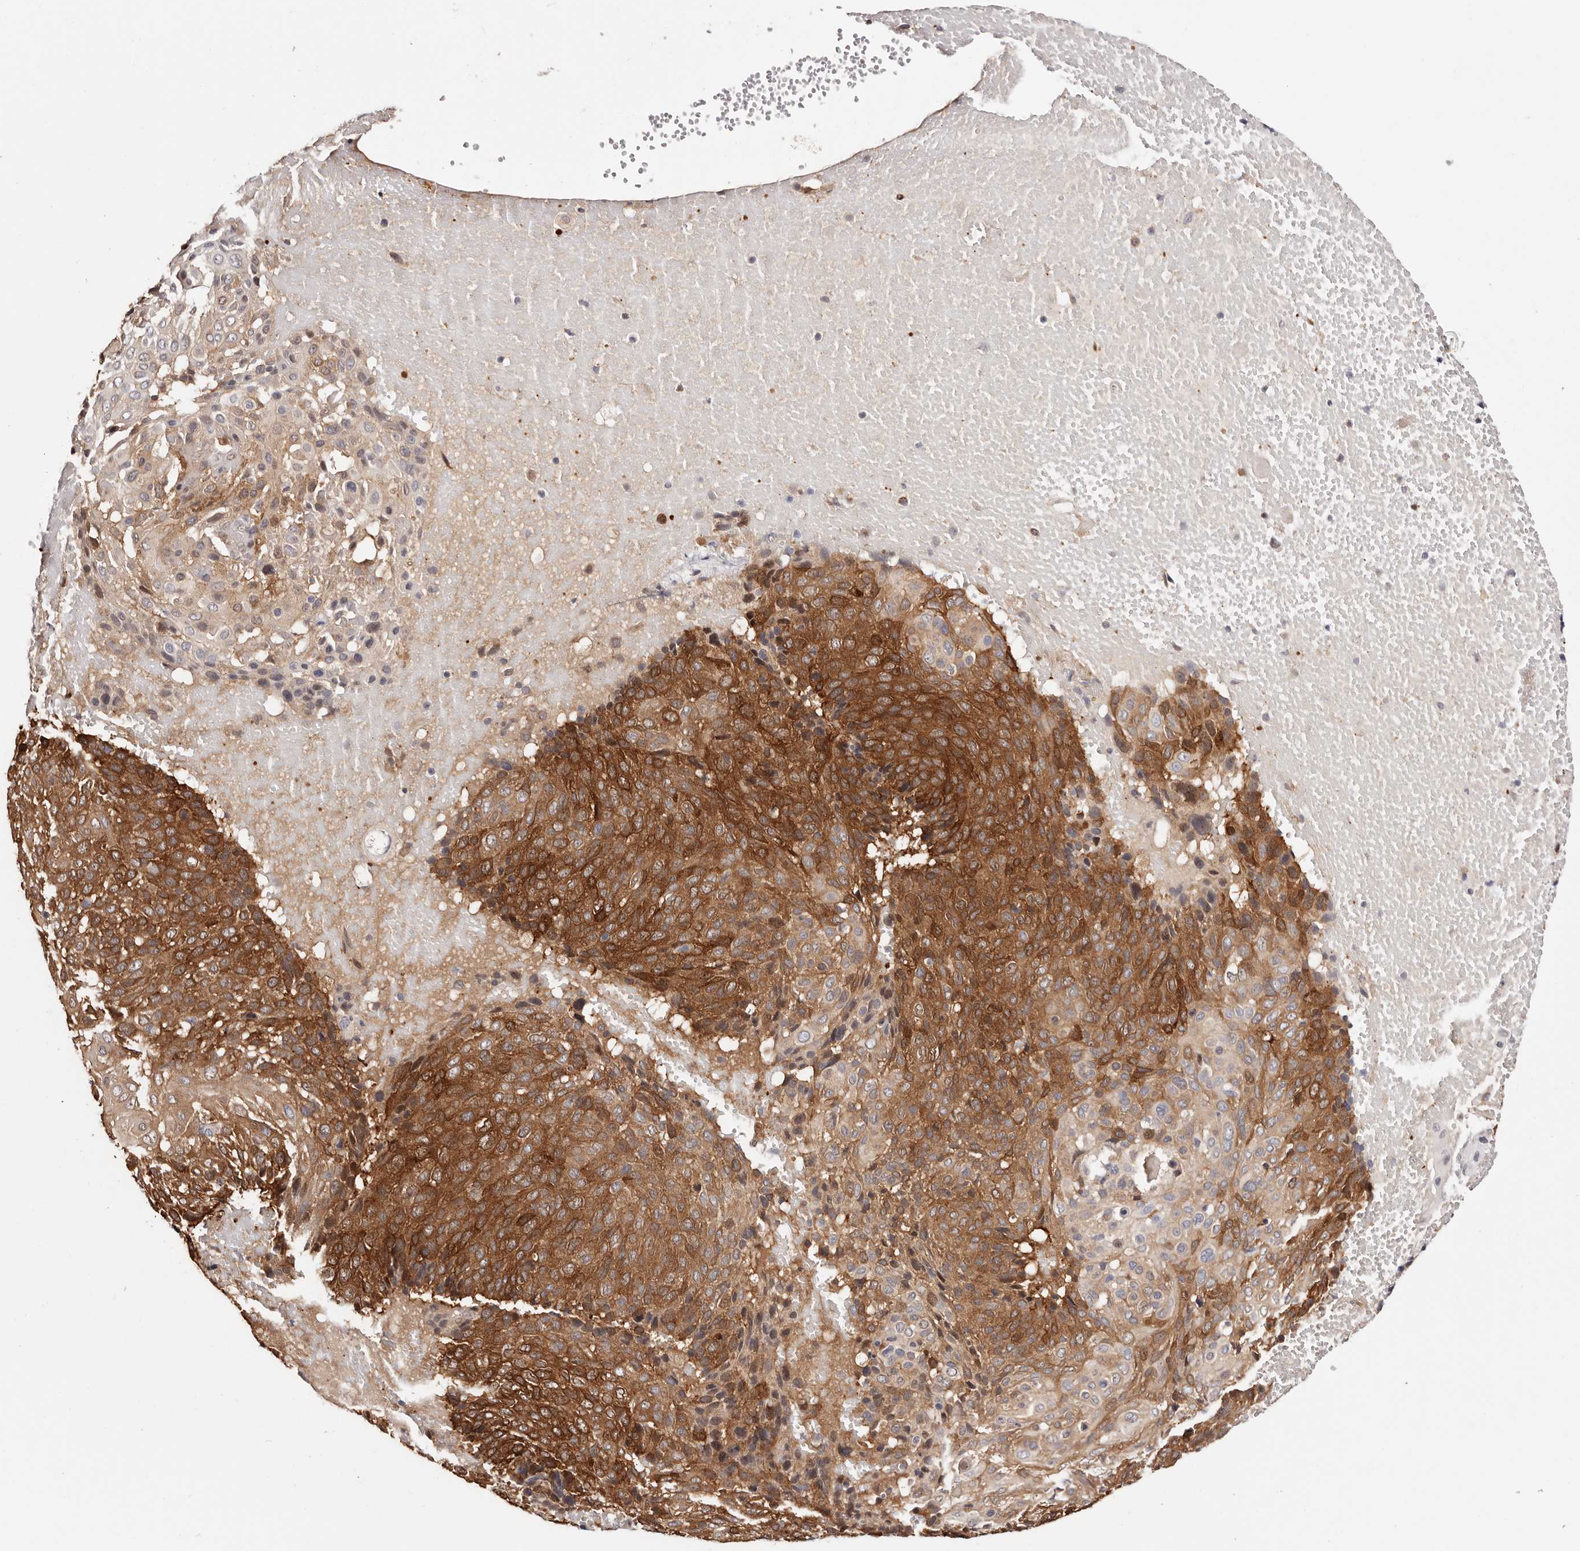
{"staining": {"intensity": "strong", "quantity": ">75%", "location": "cytoplasmic/membranous"}, "tissue": "cervical cancer", "cell_type": "Tumor cells", "image_type": "cancer", "snomed": [{"axis": "morphology", "description": "Squamous cell carcinoma, NOS"}, {"axis": "topography", "description": "Cervix"}], "caption": "DAB immunohistochemical staining of human cervical squamous cell carcinoma demonstrates strong cytoplasmic/membranous protein expression in about >75% of tumor cells. The staining was performed using DAB to visualize the protein expression in brown, while the nuclei were stained in blue with hematoxylin (Magnification: 20x).", "gene": "GFOD1", "patient": {"sex": "female", "age": 74}}